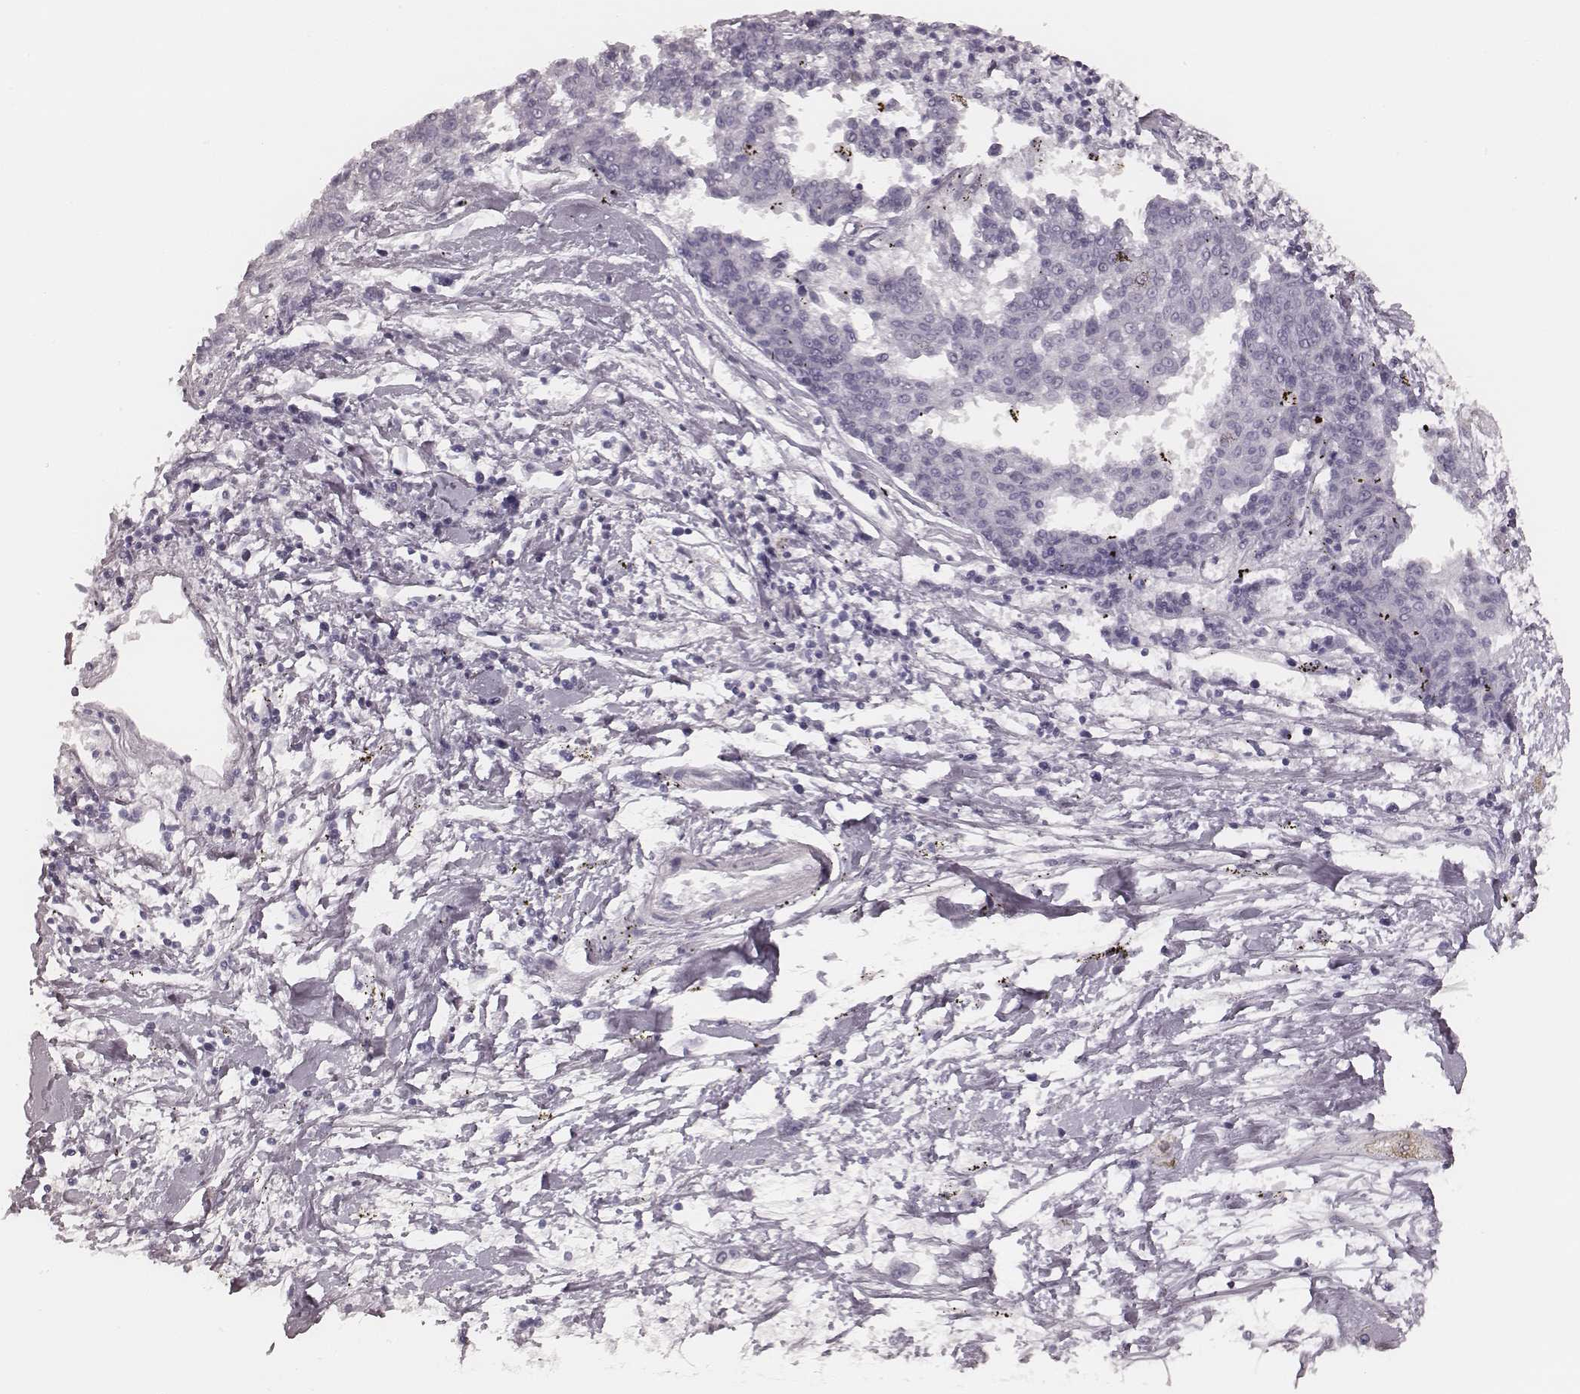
{"staining": {"intensity": "negative", "quantity": "none", "location": "none"}, "tissue": "melanoma", "cell_type": "Tumor cells", "image_type": "cancer", "snomed": [{"axis": "morphology", "description": "Malignant melanoma, NOS"}, {"axis": "topography", "description": "Skin"}], "caption": "Tumor cells are negative for brown protein staining in melanoma.", "gene": "MSX1", "patient": {"sex": "female", "age": 72}}